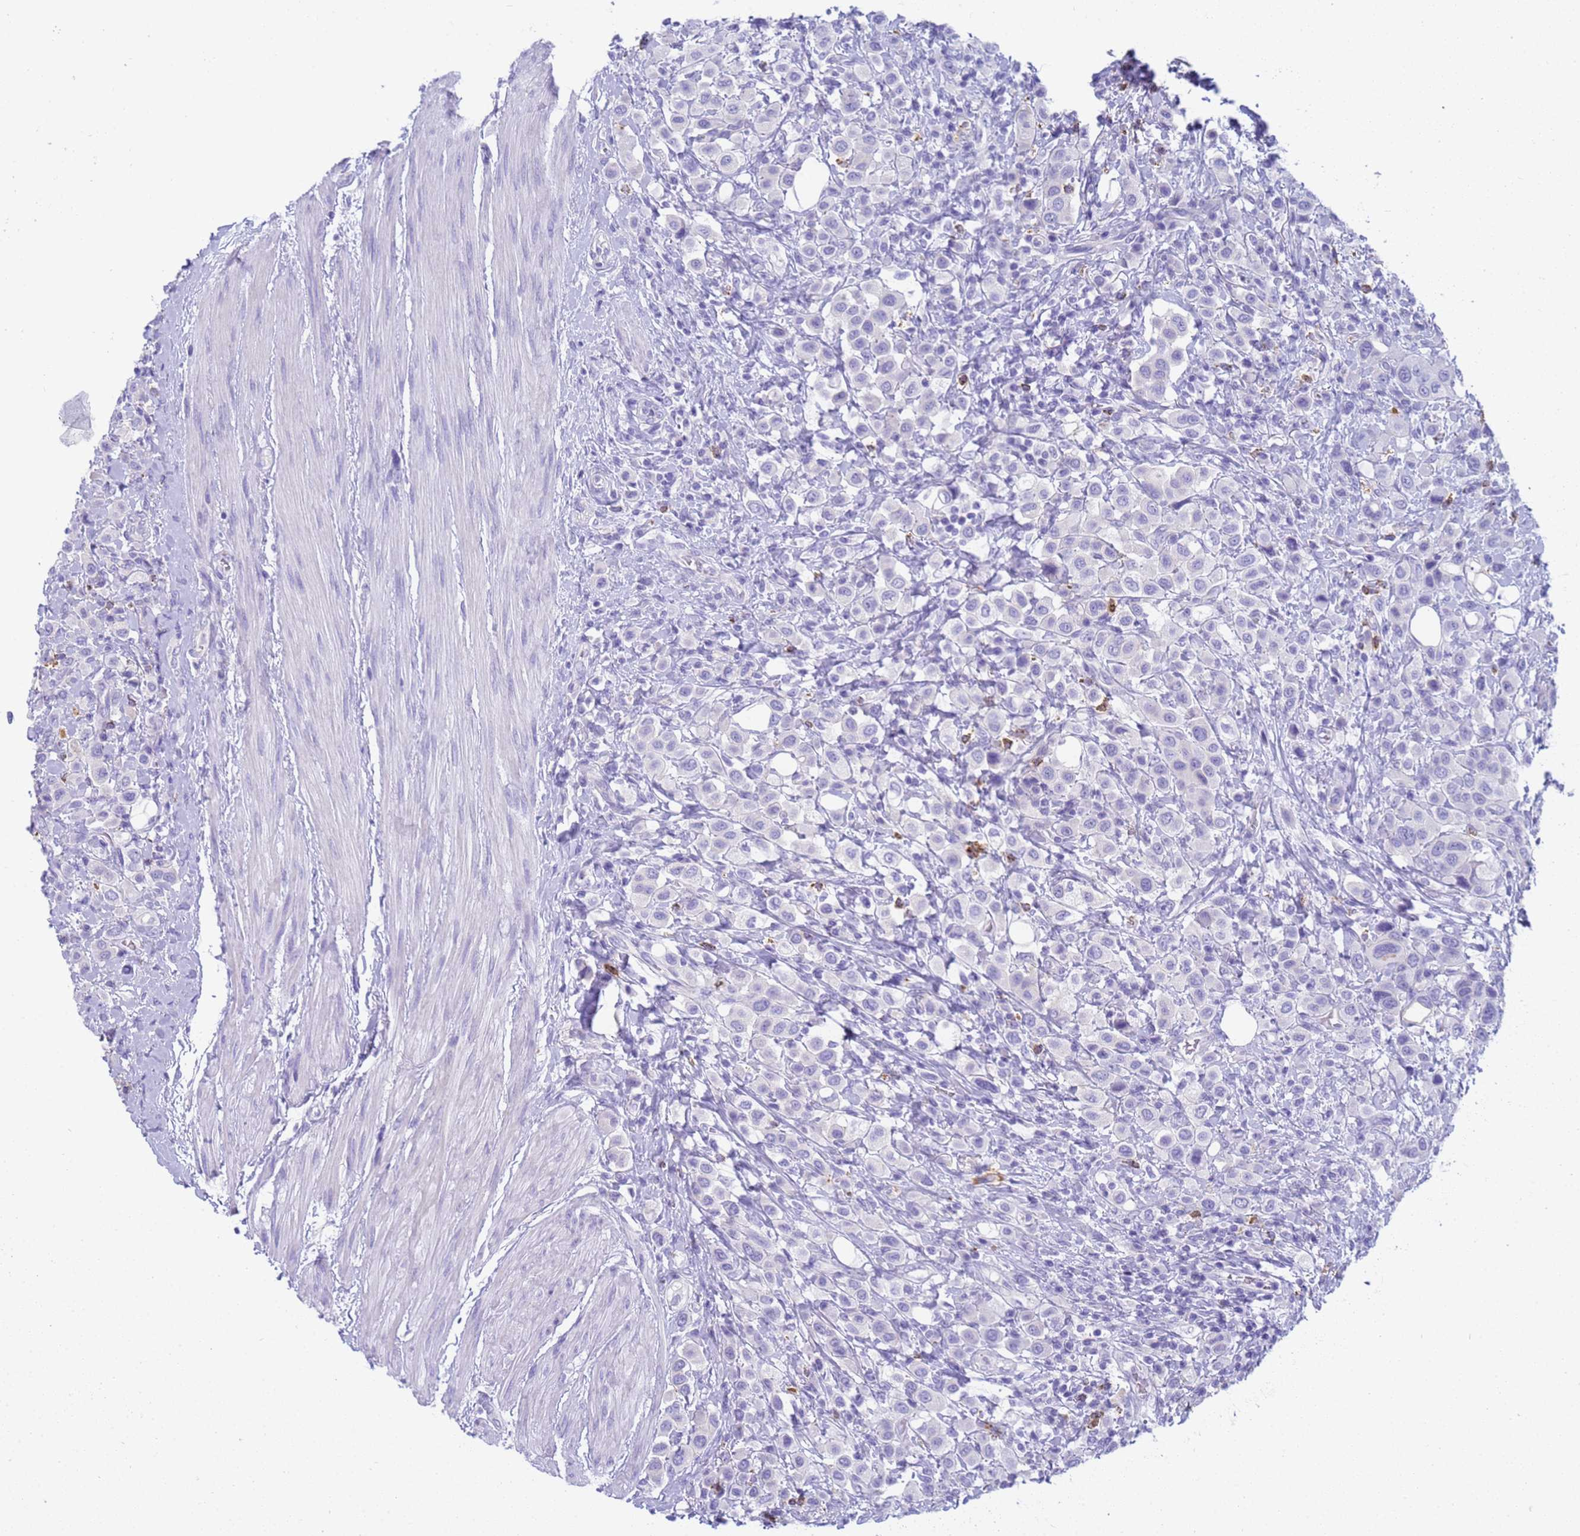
{"staining": {"intensity": "negative", "quantity": "none", "location": "none"}, "tissue": "urothelial cancer", "cell_type": "Tumor cells", "image_type": "cancer", "snomed": [{"axis": "morphology", "description": "Urothelial carcinoma, High grade"}, {"axis": "topography", "description": "Urinary bladder"}], "caption": "Immunohistochemistry photomicrograph of neoplastic tissue: urothelial carcinoma (high-grade) stained with DAB (3,3'-diaminobenzidine) demonstrates no significant protein expression in tumor cells.", "gene": "RNASE2", "patient": {"sex": "male", "age": 50}}